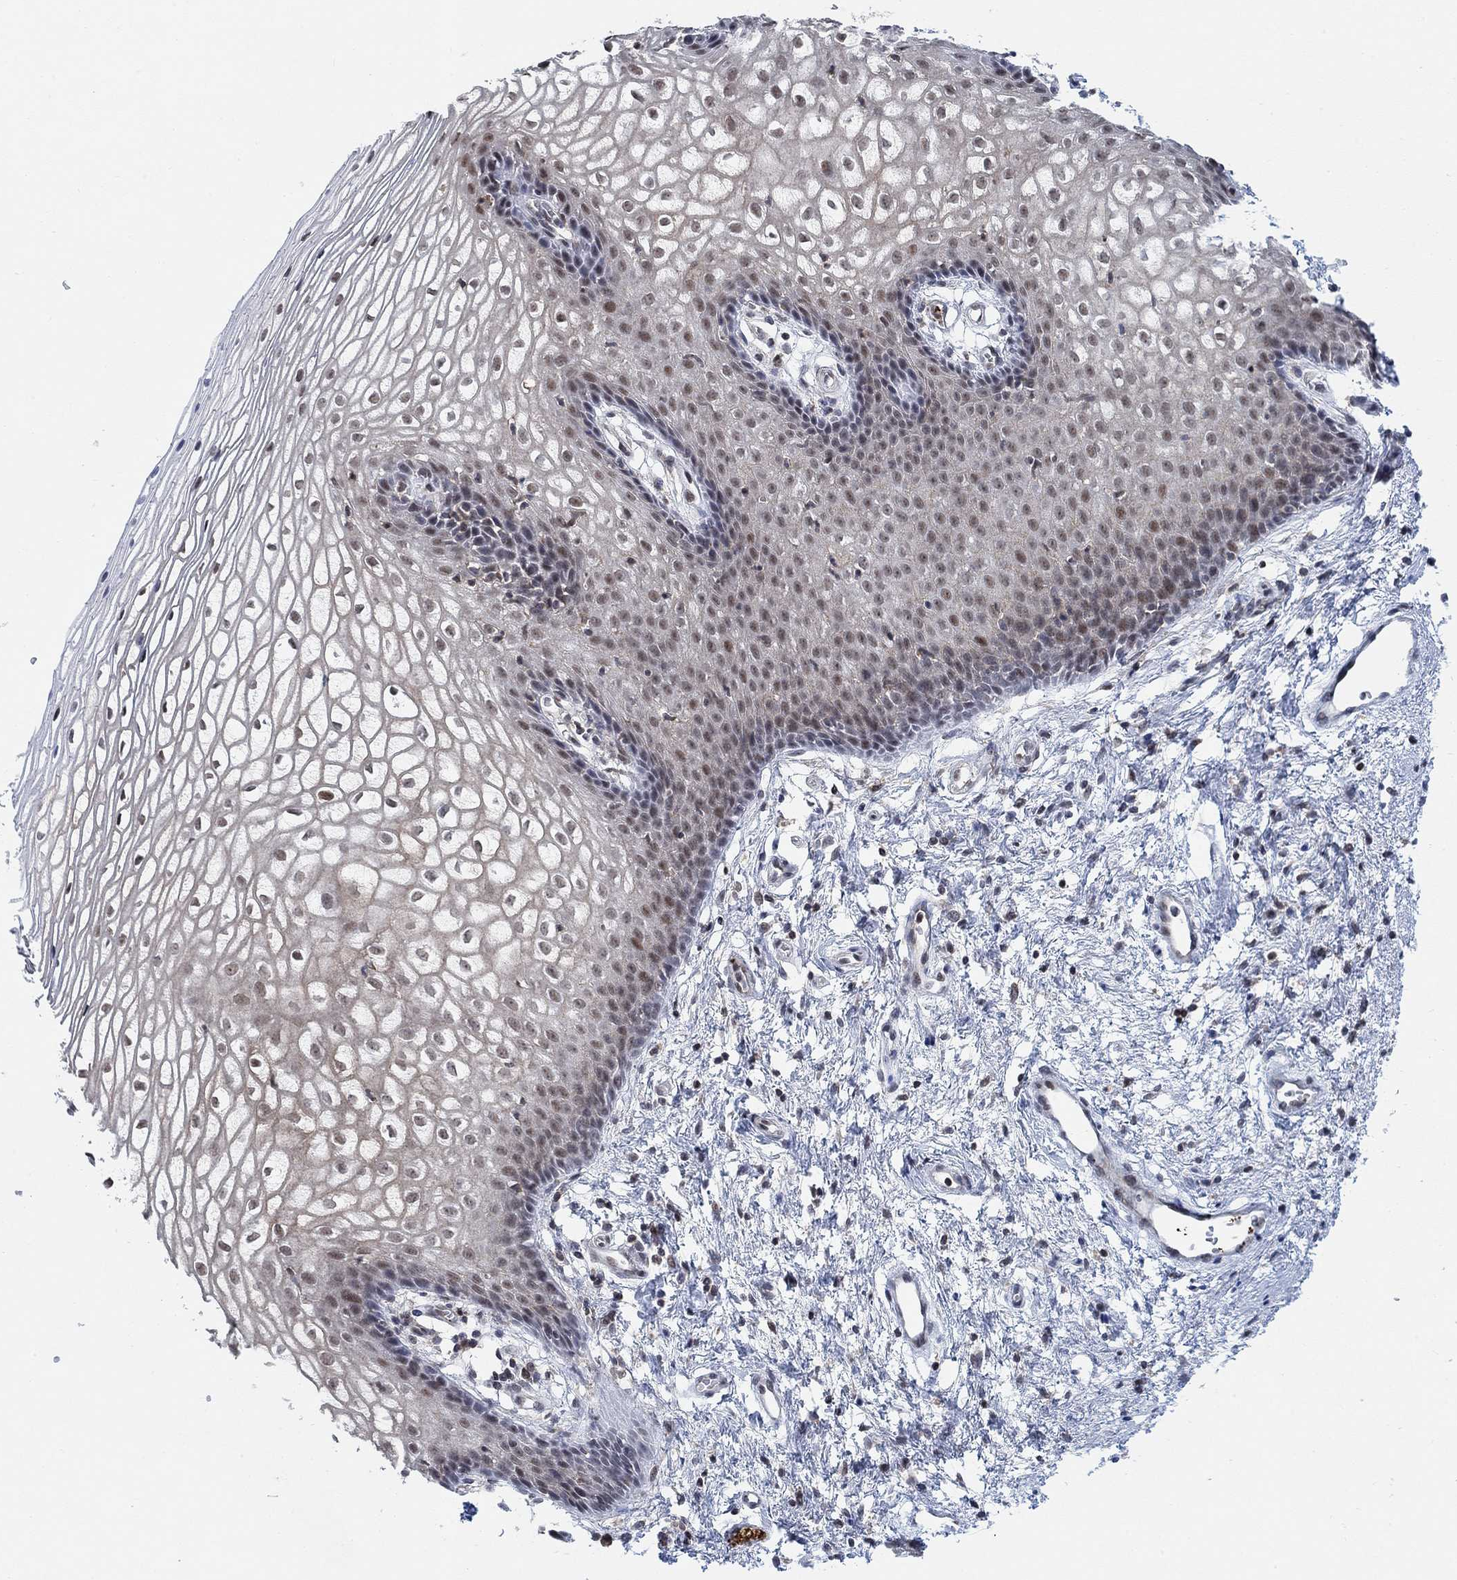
{"staining": {"intensity": "moderate", "quantity": "<25%", "location": "nuclear"}, "tissue": "vagina", "cell_type": "Squamous epithelial cells", "image_type": "normal", "snomed": [{"axis": "morphology", "description": "Normal tissue, NOS"}, {"axis": "topography", "description": "Vagina"}], "caption": "A micrograph showing moderate nuclear expression in about <25% of squamous epithelial cells in normal vagina, as visualized by brown immunohistochemical staining.", "gene": "PWWP2B", "patient": {"sex": "female", "age": 34}}